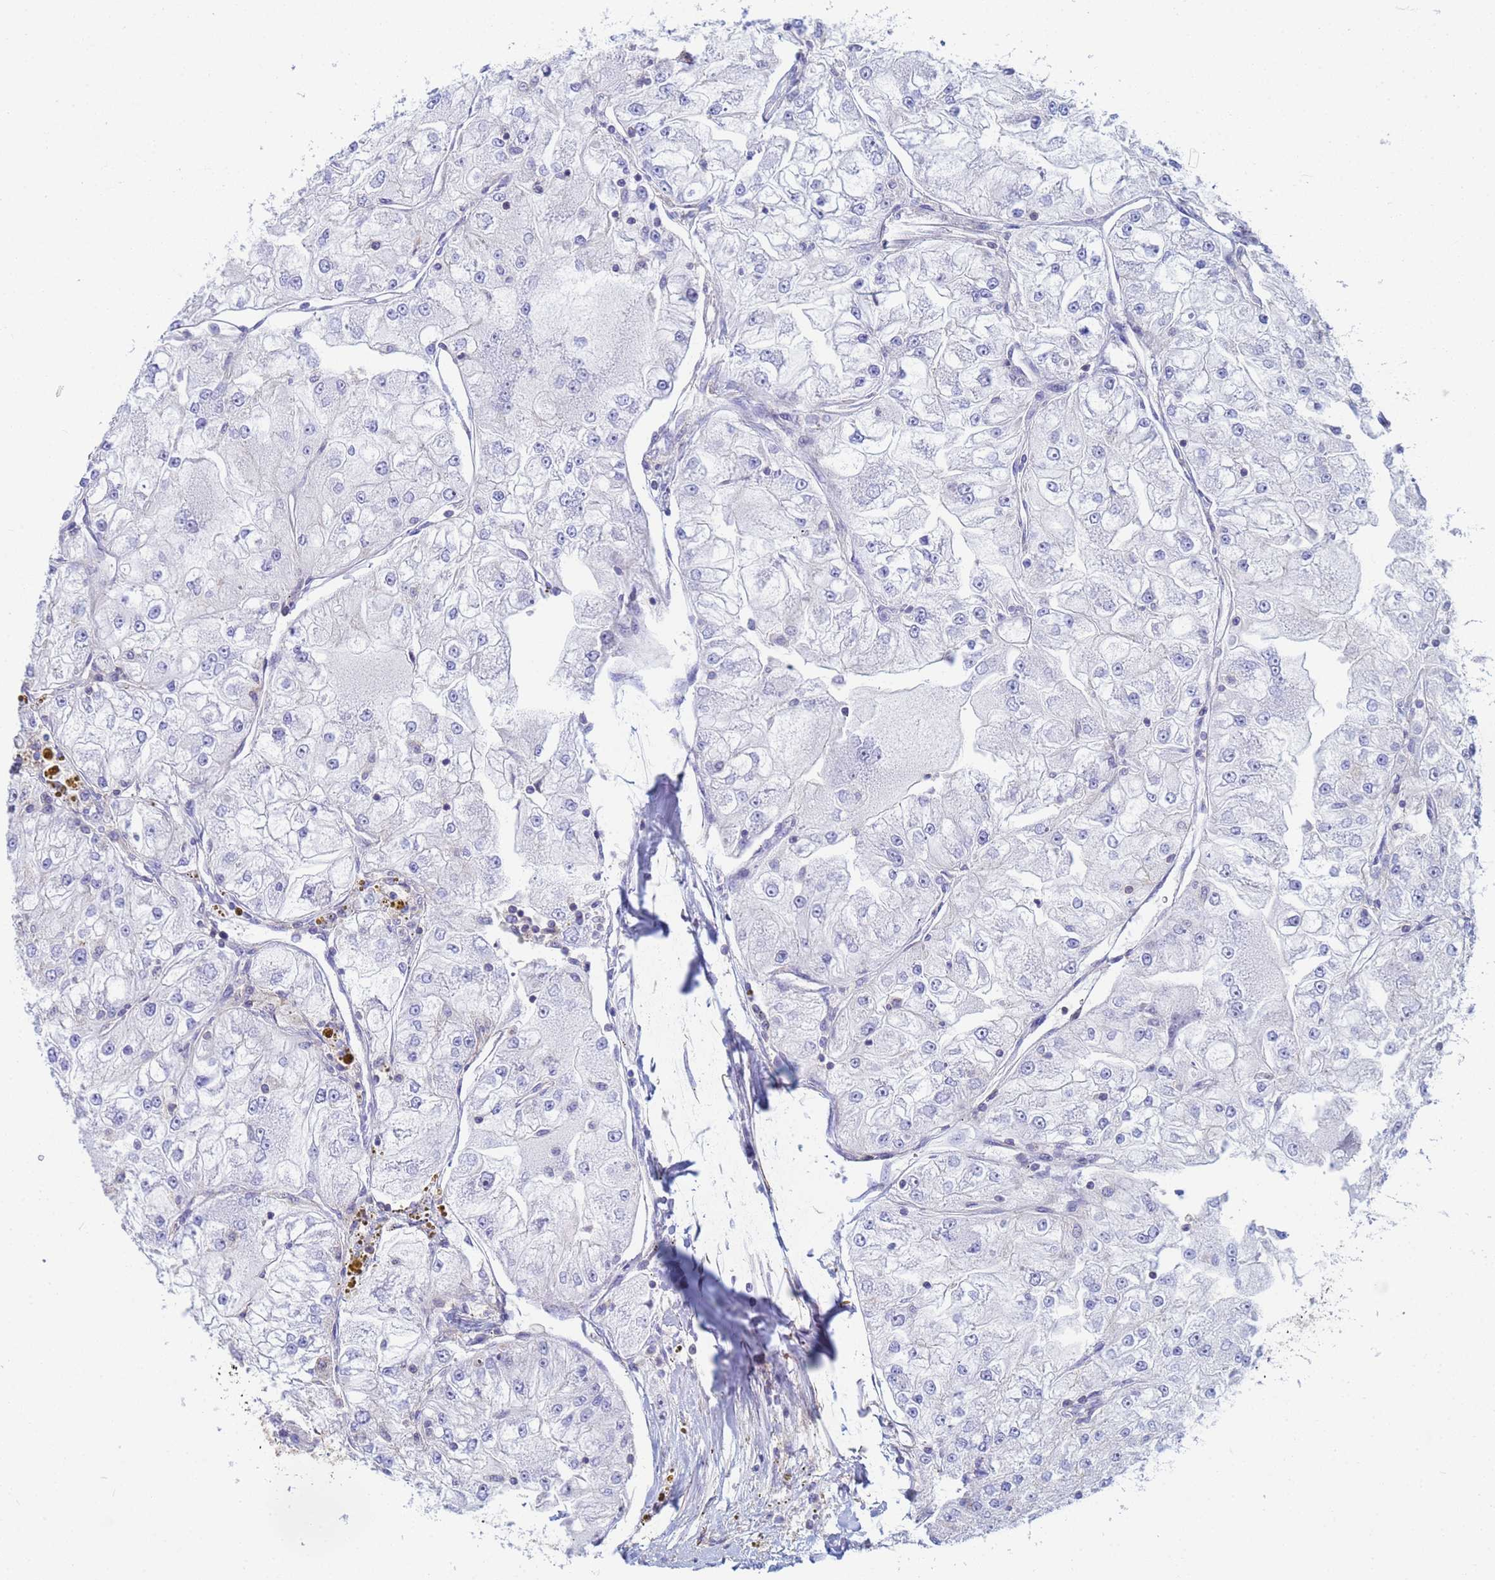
{"staining": {"intensity": "negative", "quantity": "none", "location": "none"}, "tissue": "renal cancer", "cell_type": "Tumor cells", "image_type": "cancer", "snomed": [{"axis": "morphology", "description": "Adenocarcinoma, NOS"}, {"axis": "topography", "description": "Kidney"}], "caption": "Immunohistochemistry (IHC) histopathology image of adenocarcinoma (renal) stained for a protein (brown), which shows no positivity in tumor cells.", "gene": "ZNG1B", "patient": {"sex": "female", "age": 72}}